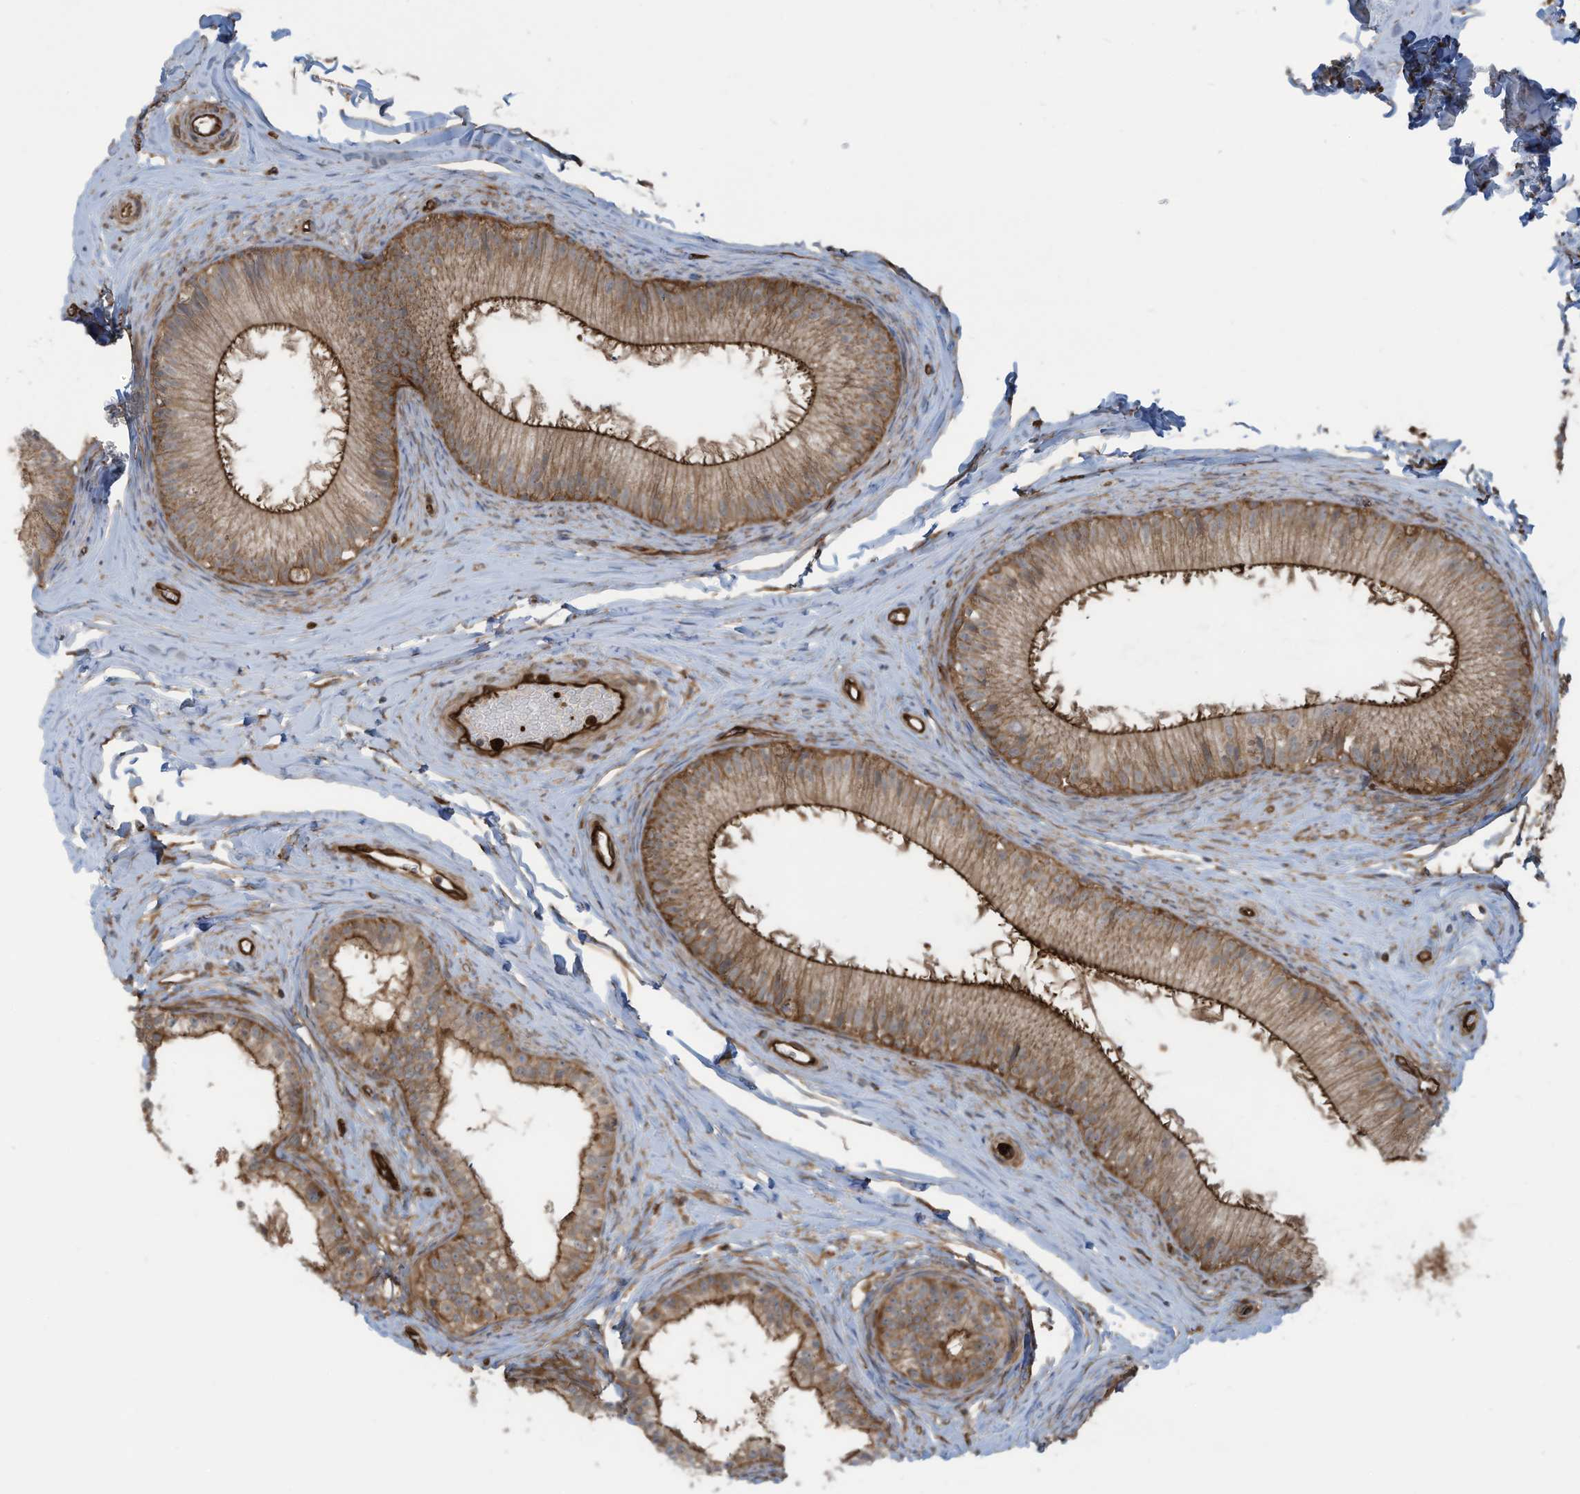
{"staining": {"intensity": "strong", "quantity": ">75%", "location": "cytoplasmic/membranous"}, "tissue": "epididymis", "cell_type": "Glandular cells", "image_type": "normal", "snomed": [{"axis": "morphology", "description": "Normal tissue, NOS"}, {"axis": "topography", "description": "Epididymis"}], "caption": "Immunohistochemical staining of benign epididymis shows >75% levels of strong cytoplasmic/membranous protein positivity in about >75% of glandular cells. The staining was performed using DAB, with brown indicating positive protein expression. Nuclei are stained blue with hematoxylin.", "gene": "SLC9A2", "patient": {"sex": "male", "age": 34}}